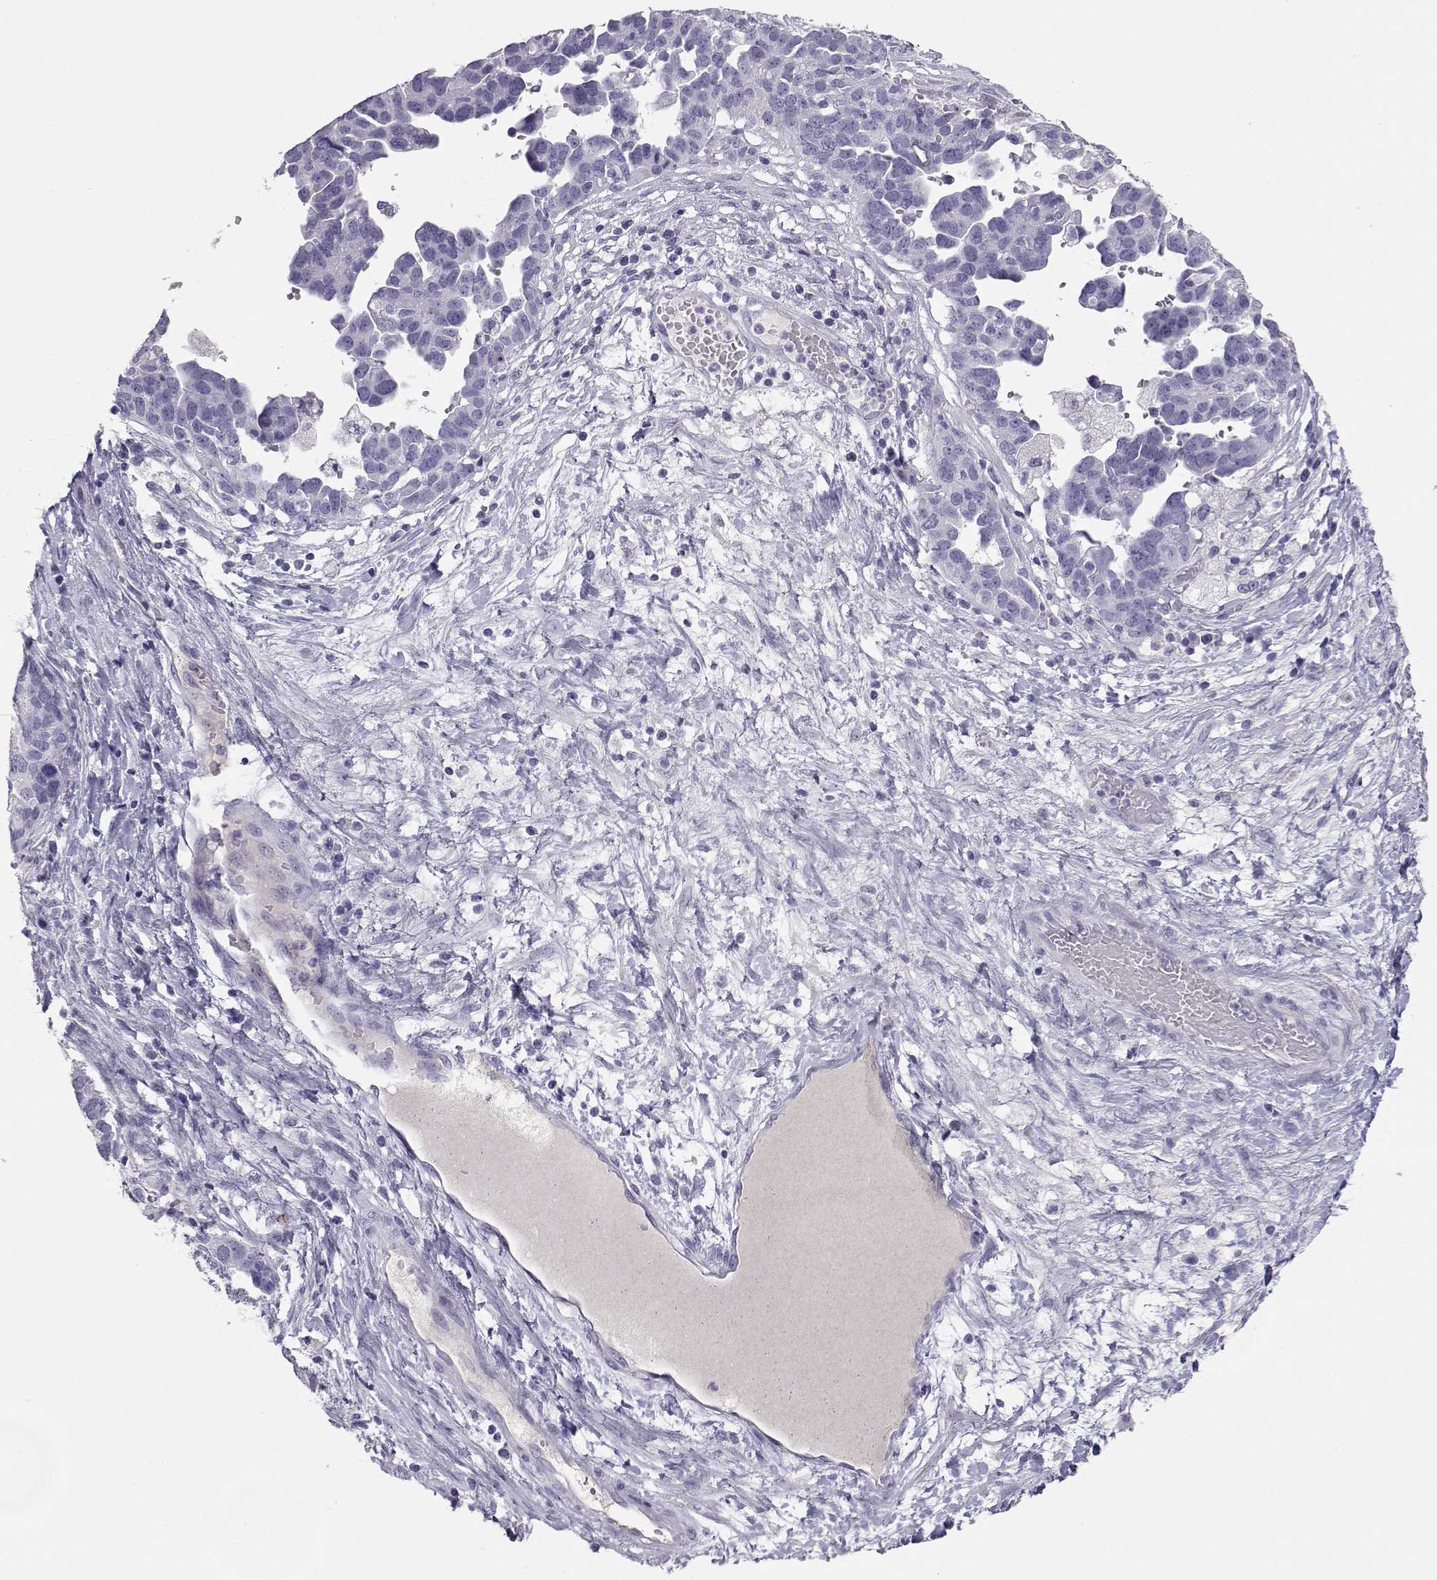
{"staining": {"intensity": "negative", "quantity": "none", "location": "none"}, "tissue": "ovarian cancer", "cell_type": "Tumor cells", "image_type": "cancer", "snomed": [{"axis": "morphology", "description": "Cystadenocarcinoma, serous, NOS"}, {"axis": "topography", "description": "Ovary"}], "caption": "This is an immunohistochemistry micrograph of ovarian serous cystadenocarcinoma. There is no expression in tumor cells.", "gene": "PMCH", "patient": {"sex": "female", "age": 54}}